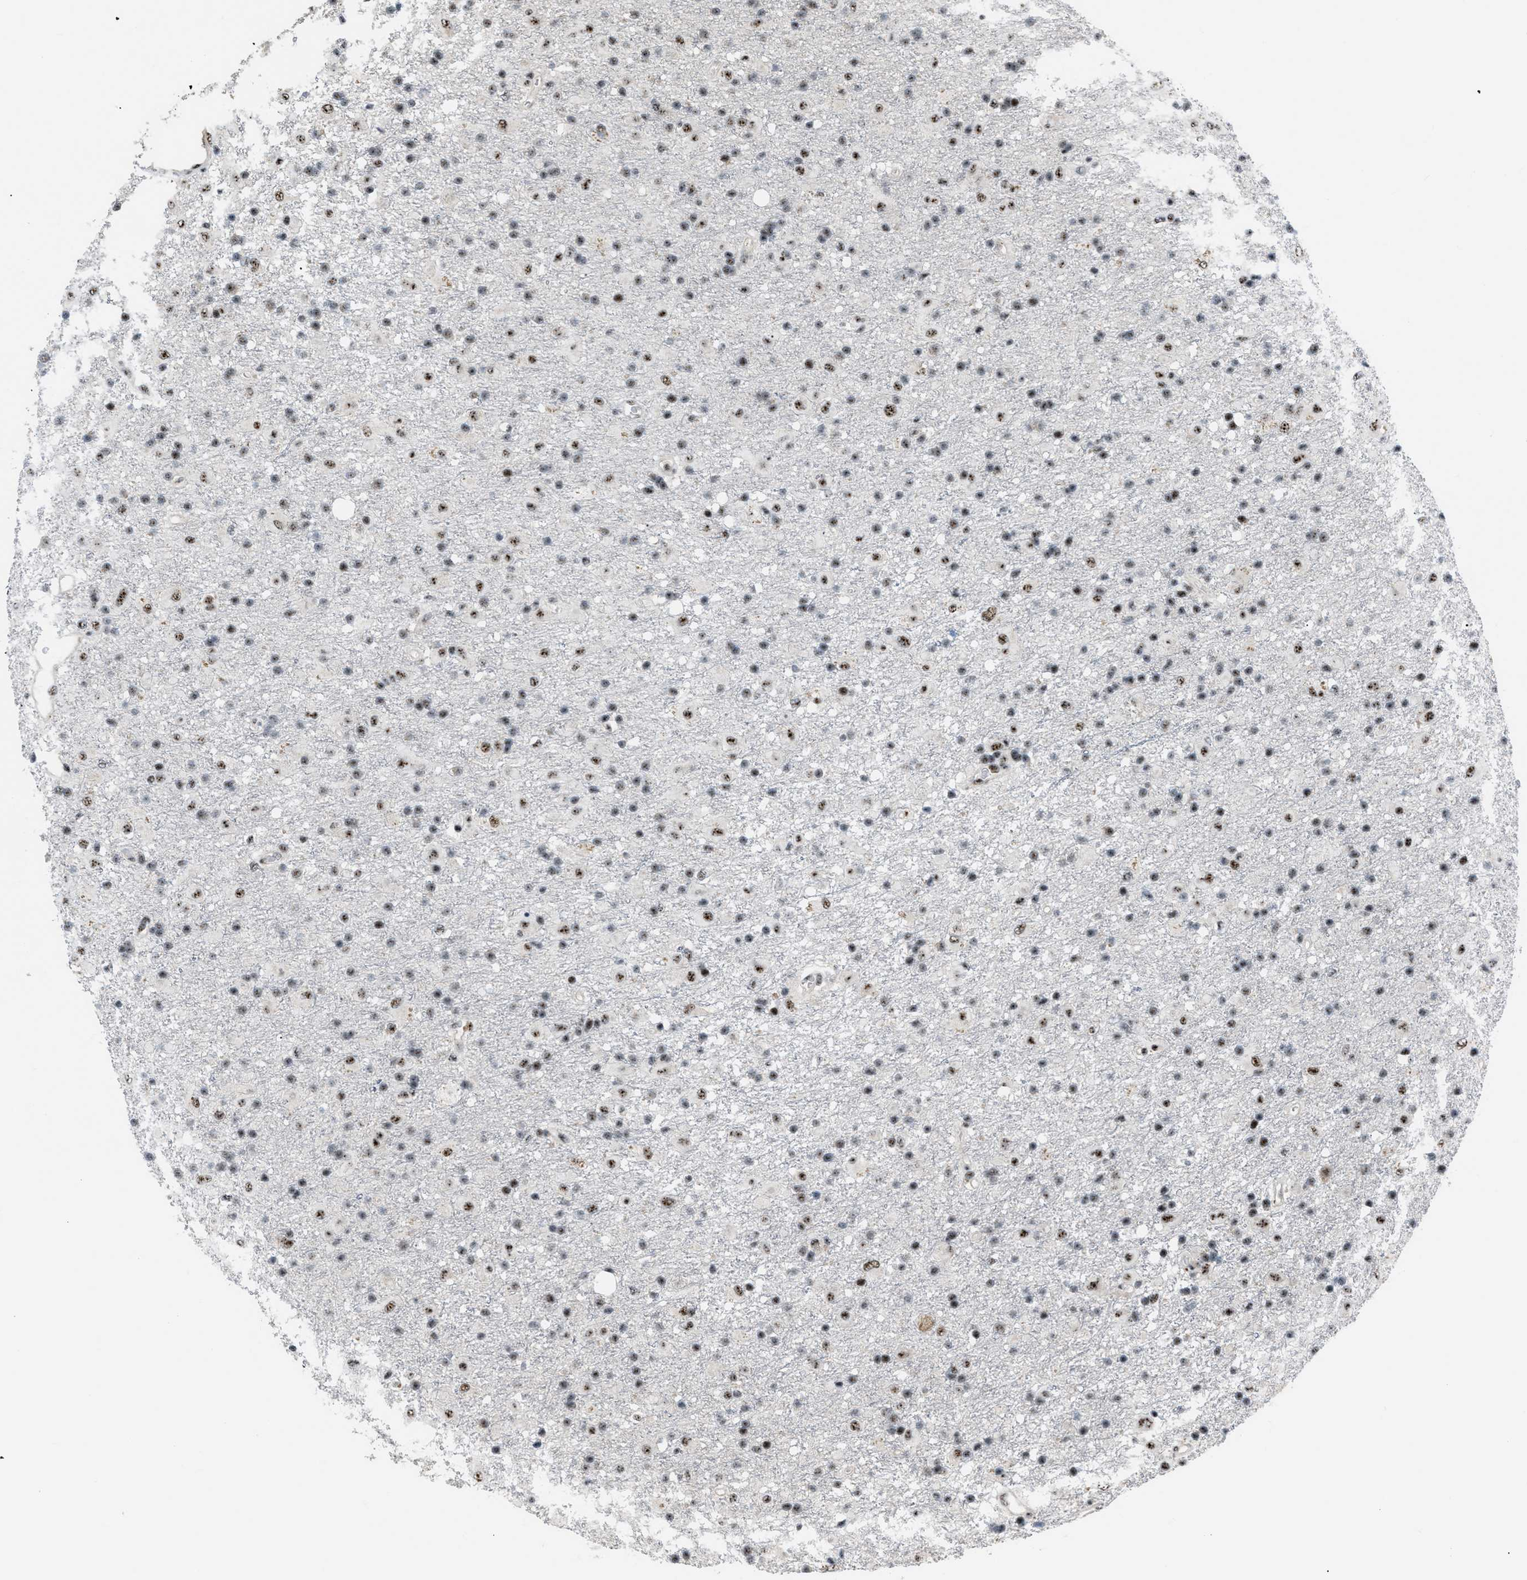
{"staining": {"intensity": "moderate", "quantity": ">75%", "location": "nuclear"}, "tissue": "glioma", "cell_type": "Tumor cells", "image_type": "cancer", "snomed": [{"axis": "morphology", "description": "Glioma, malignant, Low grade"}, {"axis": "topography", "description": "Brain"}], "caption": "A brown stain labels moderate nuclear positivity of a protein in human malignant glioma (low-grade) tumor cells.", "gene": "CDR2", "patient": {"sex": "male", "age": 65}}